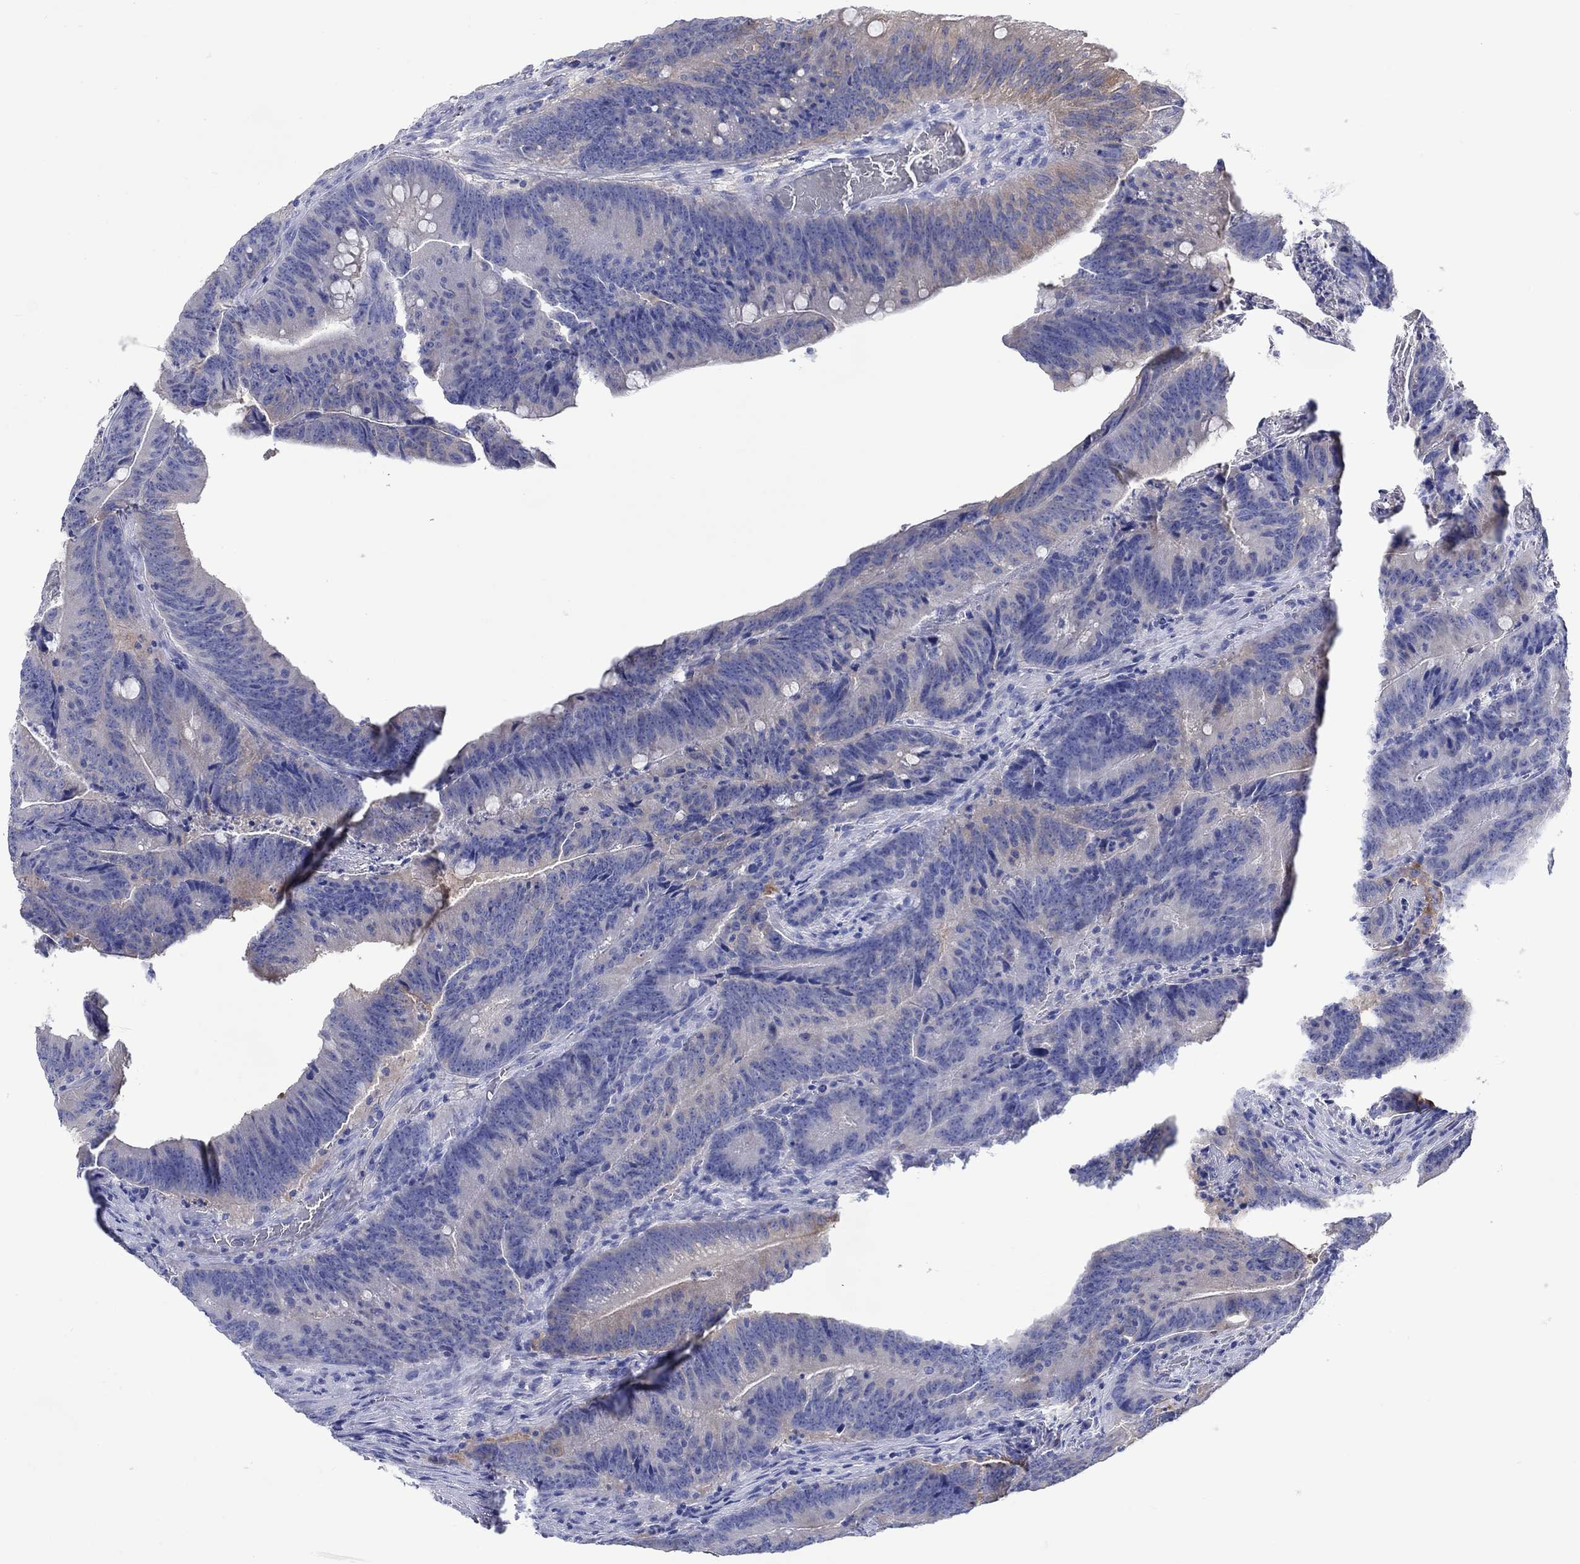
{"staining": {"intensity": "weak", "quantity": "<25%", "location": "cytoplasmic/membranous"}, "tissue": "colorectal cancer", "cell_type": "Tumor cells", "image_type": "cancer", "snomed": [{"axis": "morphology", "description": "Adenocarcinoma, NOS"}, {"axis": "topography", "description": "Colon"}], "caption": "Tumor cells are negative for protein expression in human colorectal adenocarcinoma.", "gene": "TRIM16", "patient": {"sex": "female", "age": 87}}